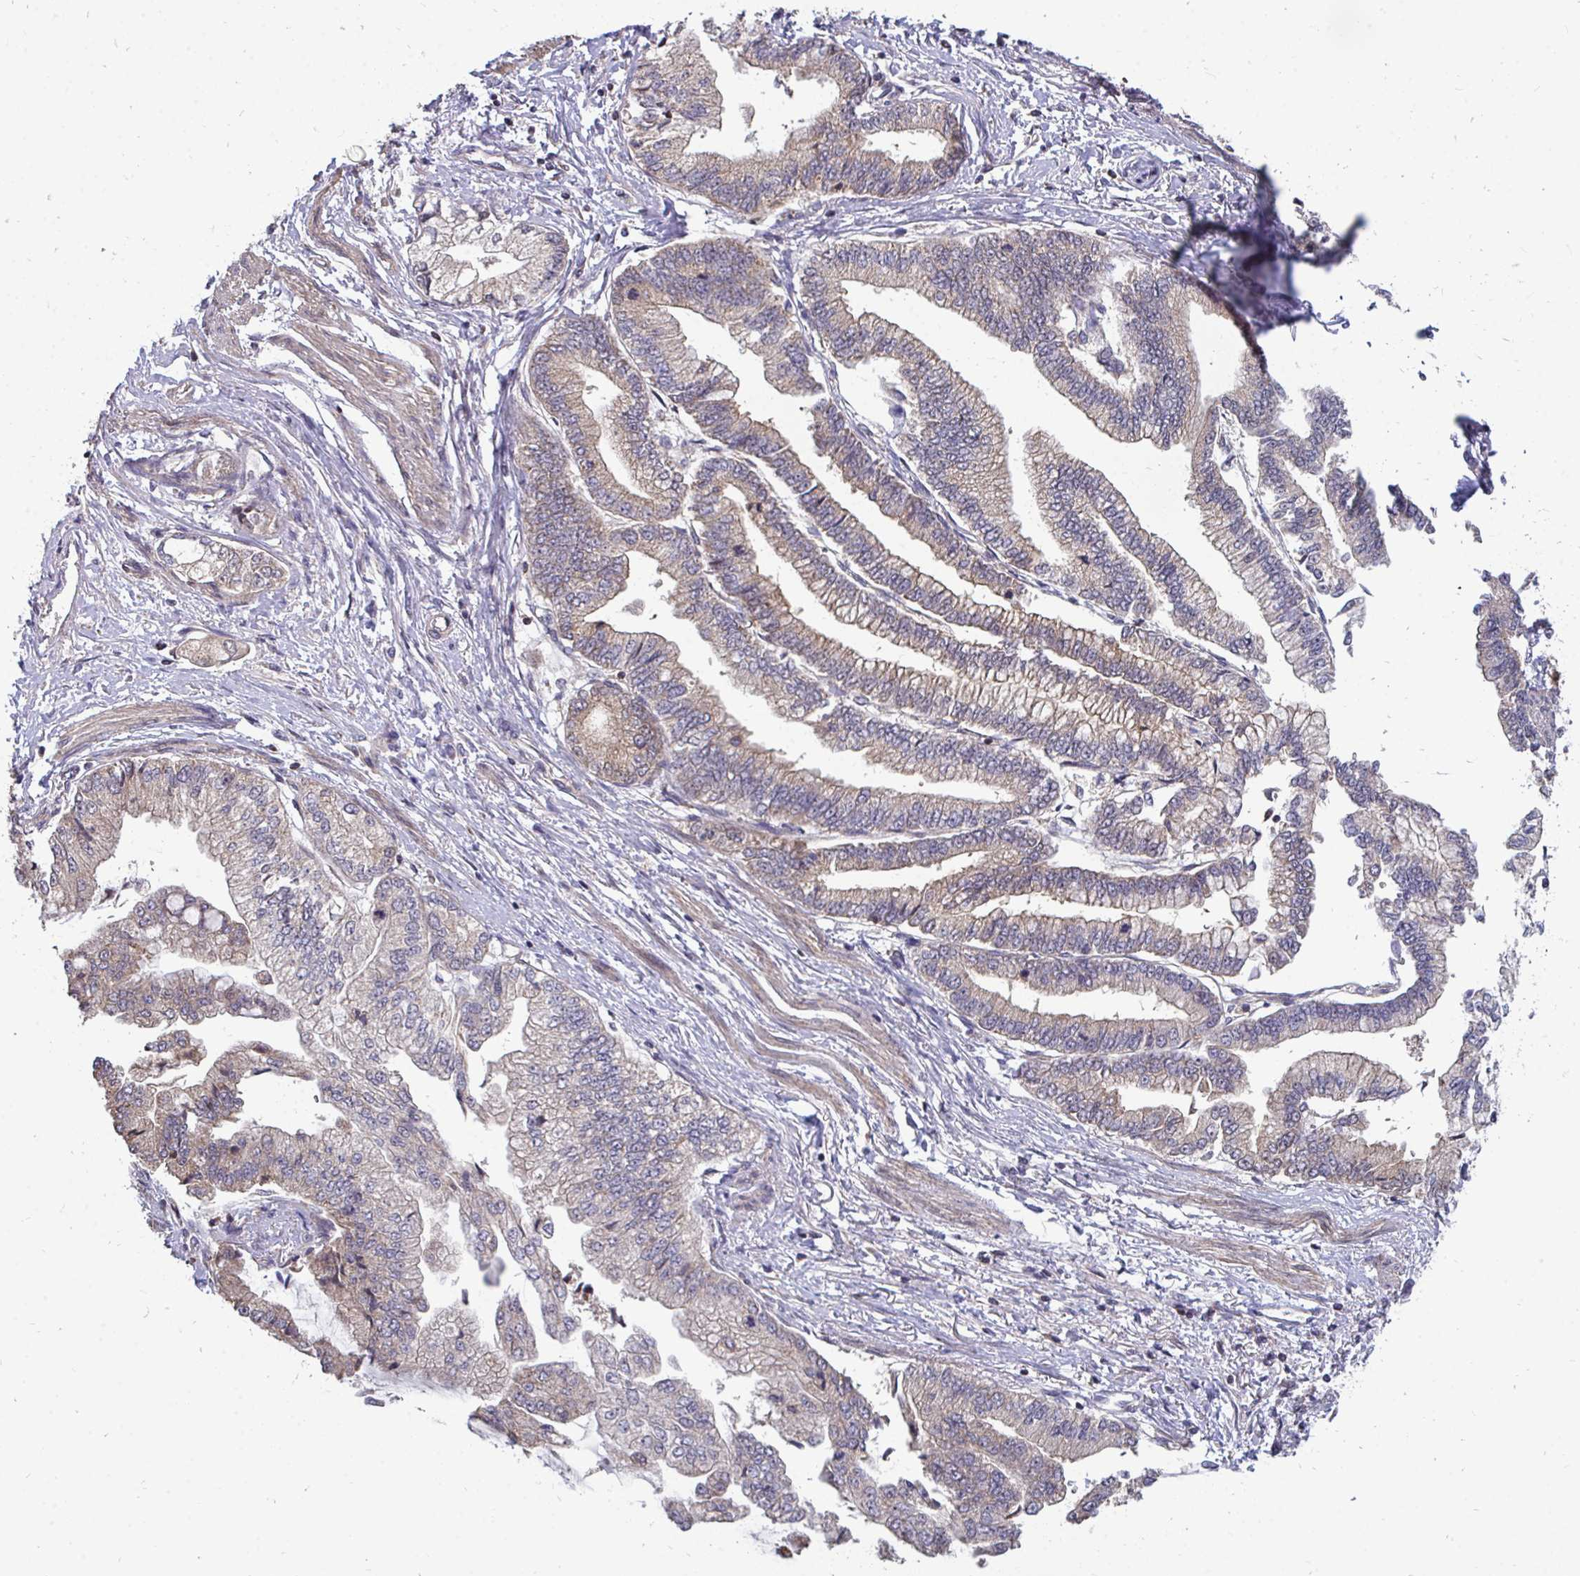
{"staining": {"intensity": "weak", "quantity": ">75%", "location": "cytoplasmic/membranous"}, "tissue": "stomach cancer", "cell_type": "Tumor cells", "image_type": "cancer", "snomed": [{"axis": "morphology", "description": "Adenocarcinoma, NOS"}, {"axis": "topography", "description": "Stomach, upper"}], "caption": "Brown immunohistochemical staining in stomach cancer displays weak cytoplasmic/membranous staining in about >75% of tumor cells.", "gene": "DNAJA2", "patient": {"sex": "female", "age": 74}}